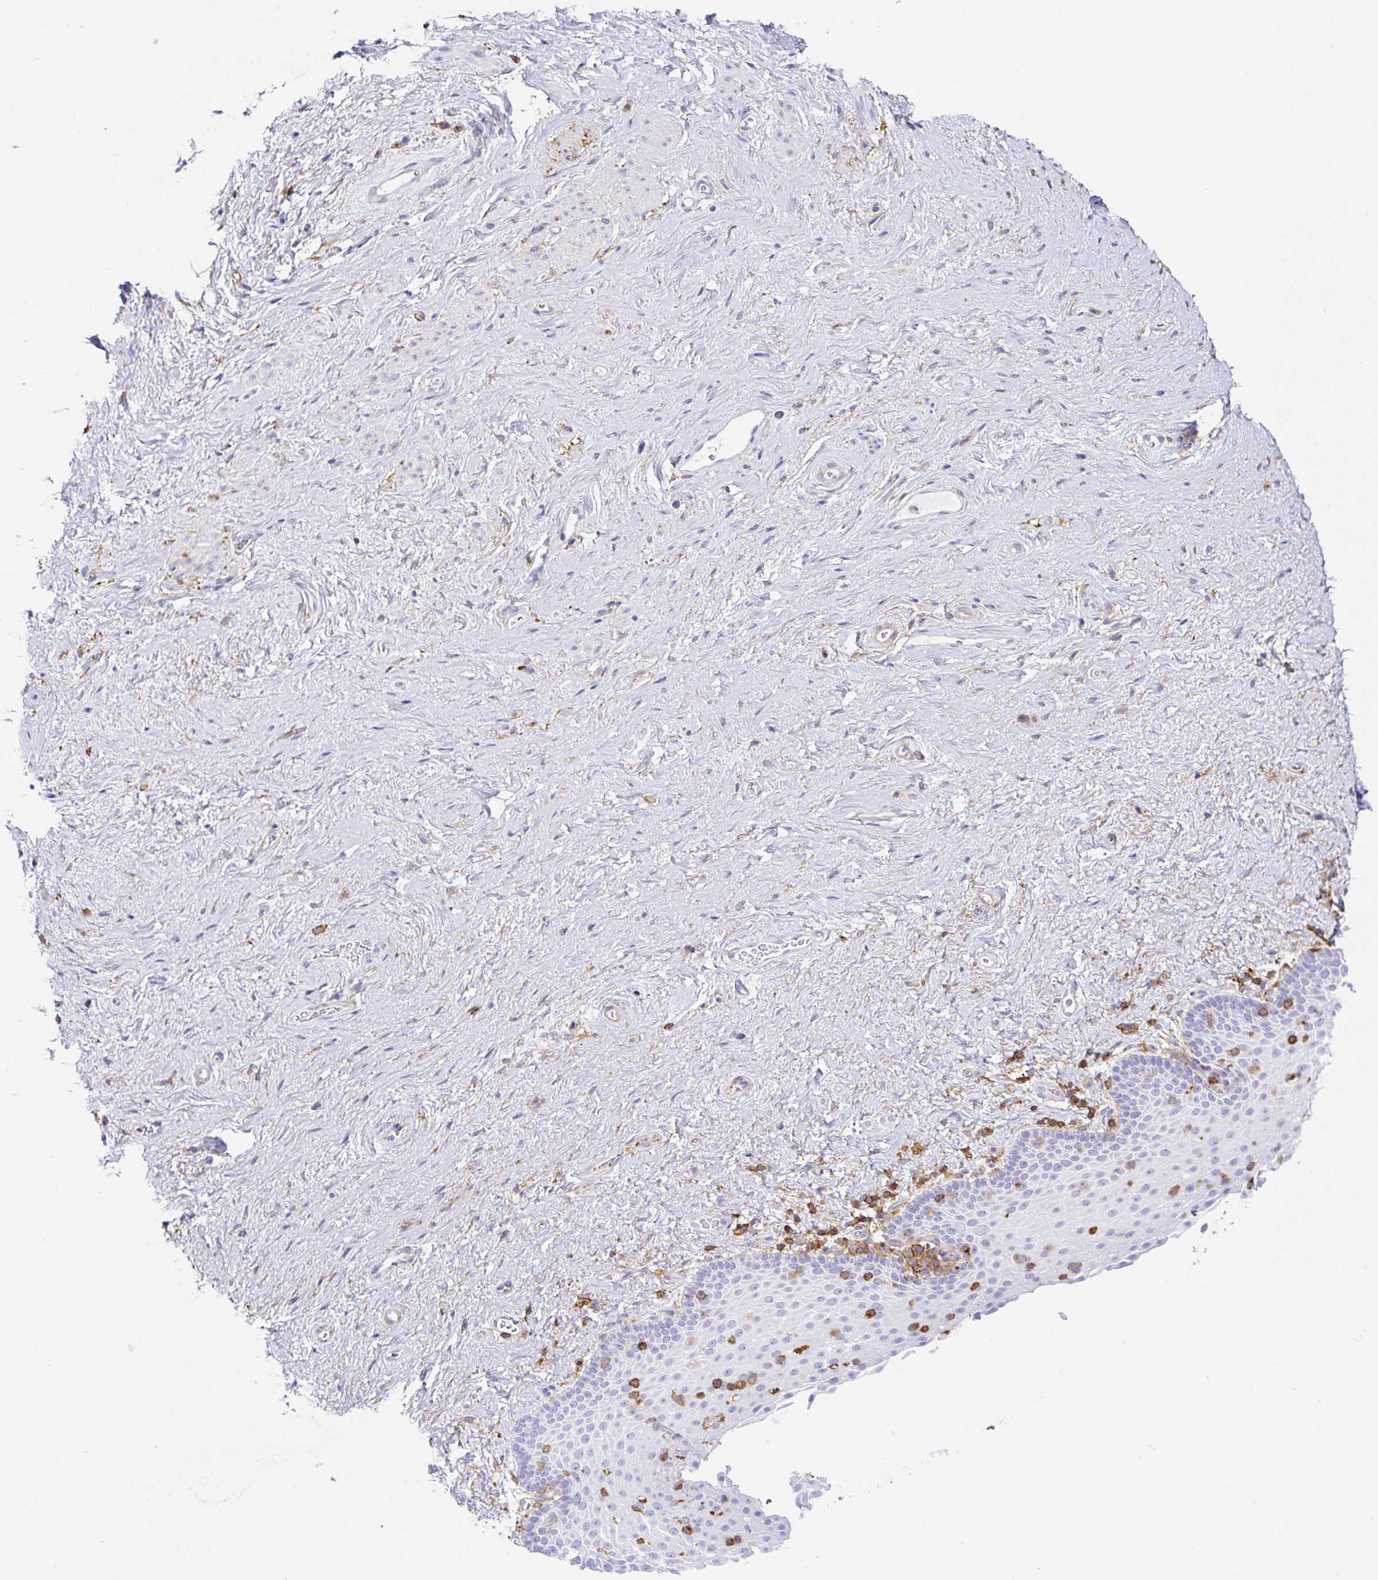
{"staining": {"intensity": "negative", "quantity": "none", "location": "none"}, "tissue": "vagina", "cell_type": "Squamous epithelial cells", "image_type": "normal", "snomed": [{"axis": "morphology", "description": "Normal tissue, NOS"}, {"axis": "topography", "description": "Vagina"}], "caption": "Squamous epithelial cells are negative for protein expression in normal human vagina.", "gene": "MTTP", "patient": {"sex": "female", "age": 61}}